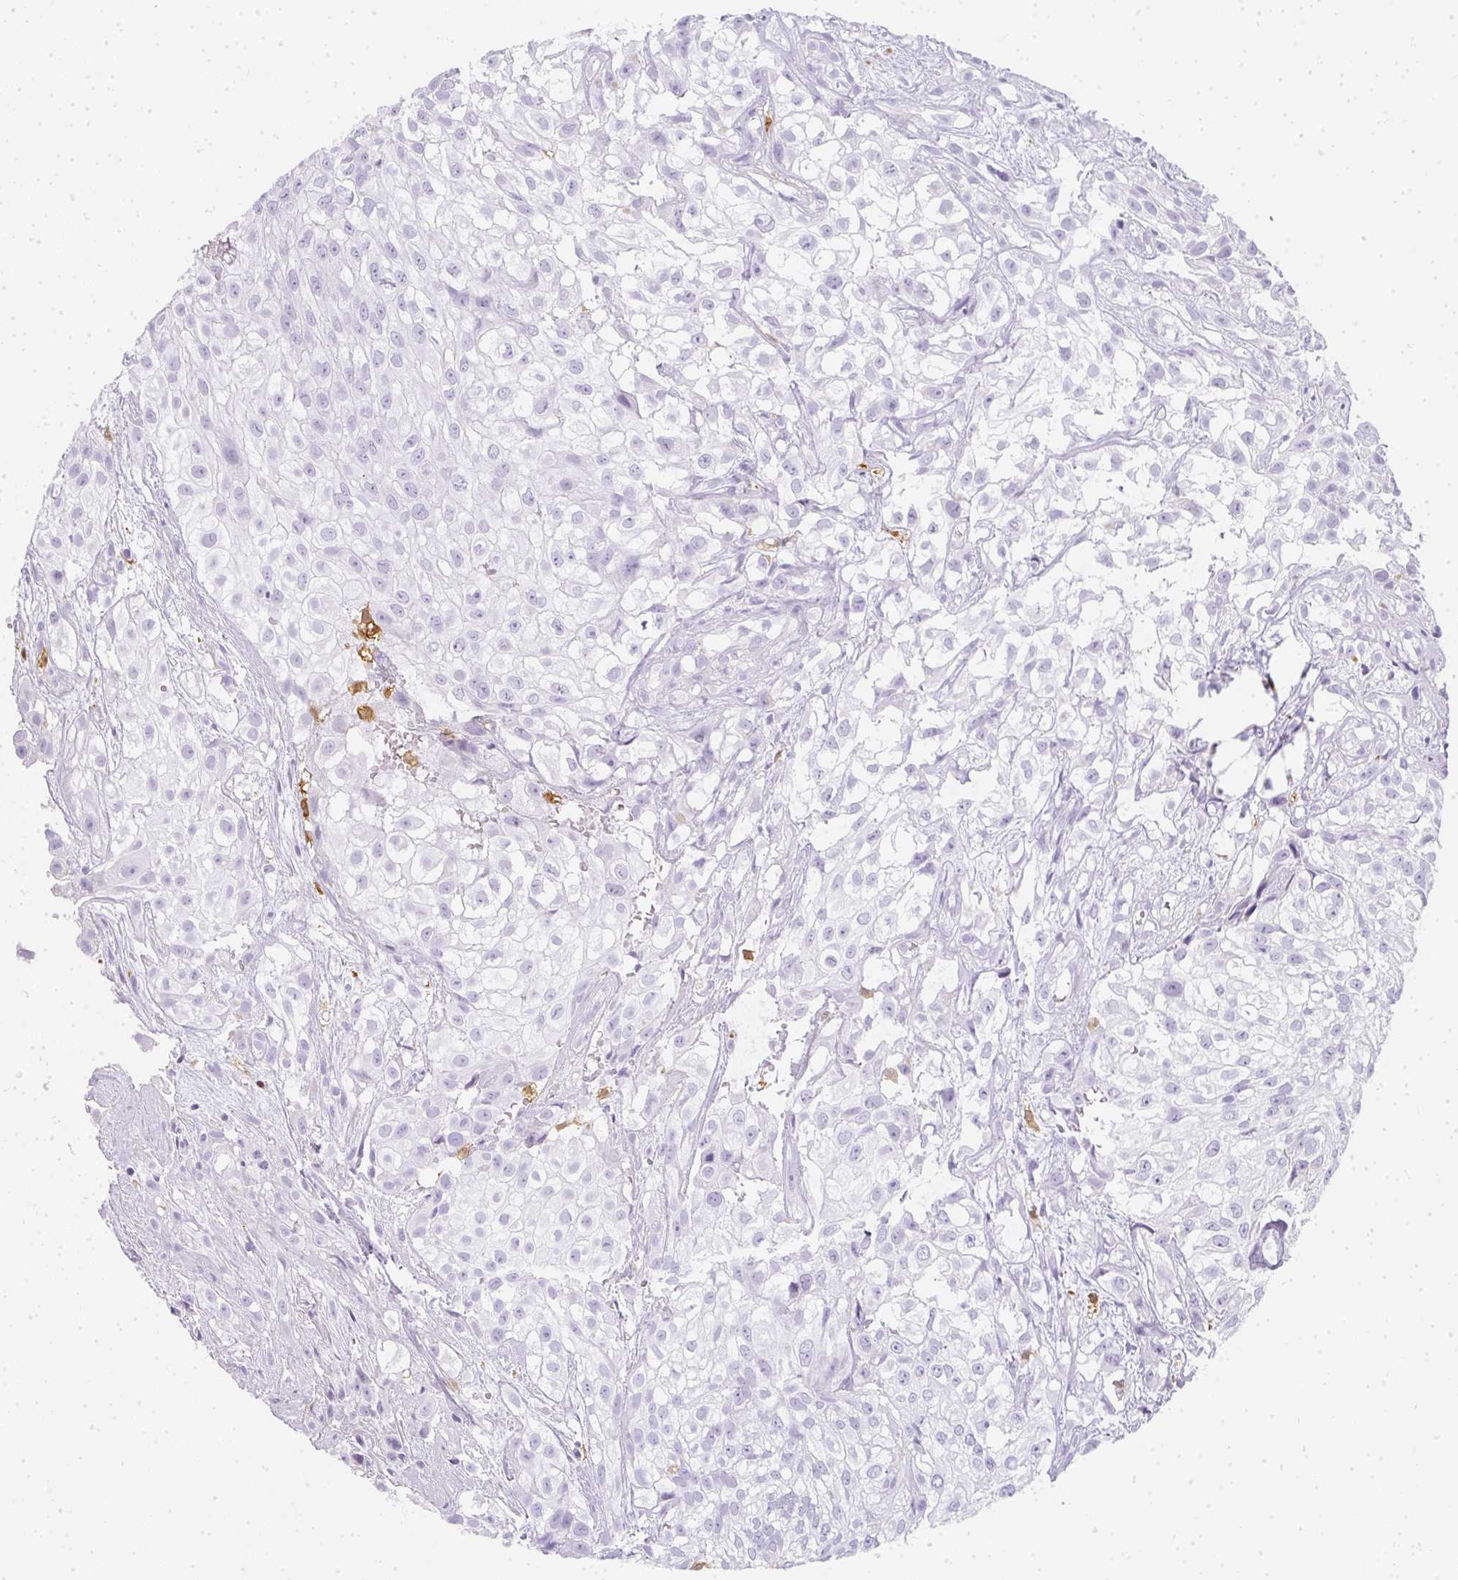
{"staining": {"intensity": "negative", "quantity": "none", "location": "none"}, "tissue": "urothelial cancer", "cell_type": "Tumor cells", "image_type": "cancer", "snomed": [{"axis": "morphology", "description": "Urothelial carcinoma, High grade"}, {"axis": "topography", "description": "Urinary bladder"}], "caption": "A photomicrograph of urothelial carcinoma (high-grade) stained for a protein exhibits no brown staining in tumor cells.", "gene": "HK3", "patient": {"sex": "male", "age": 56}}